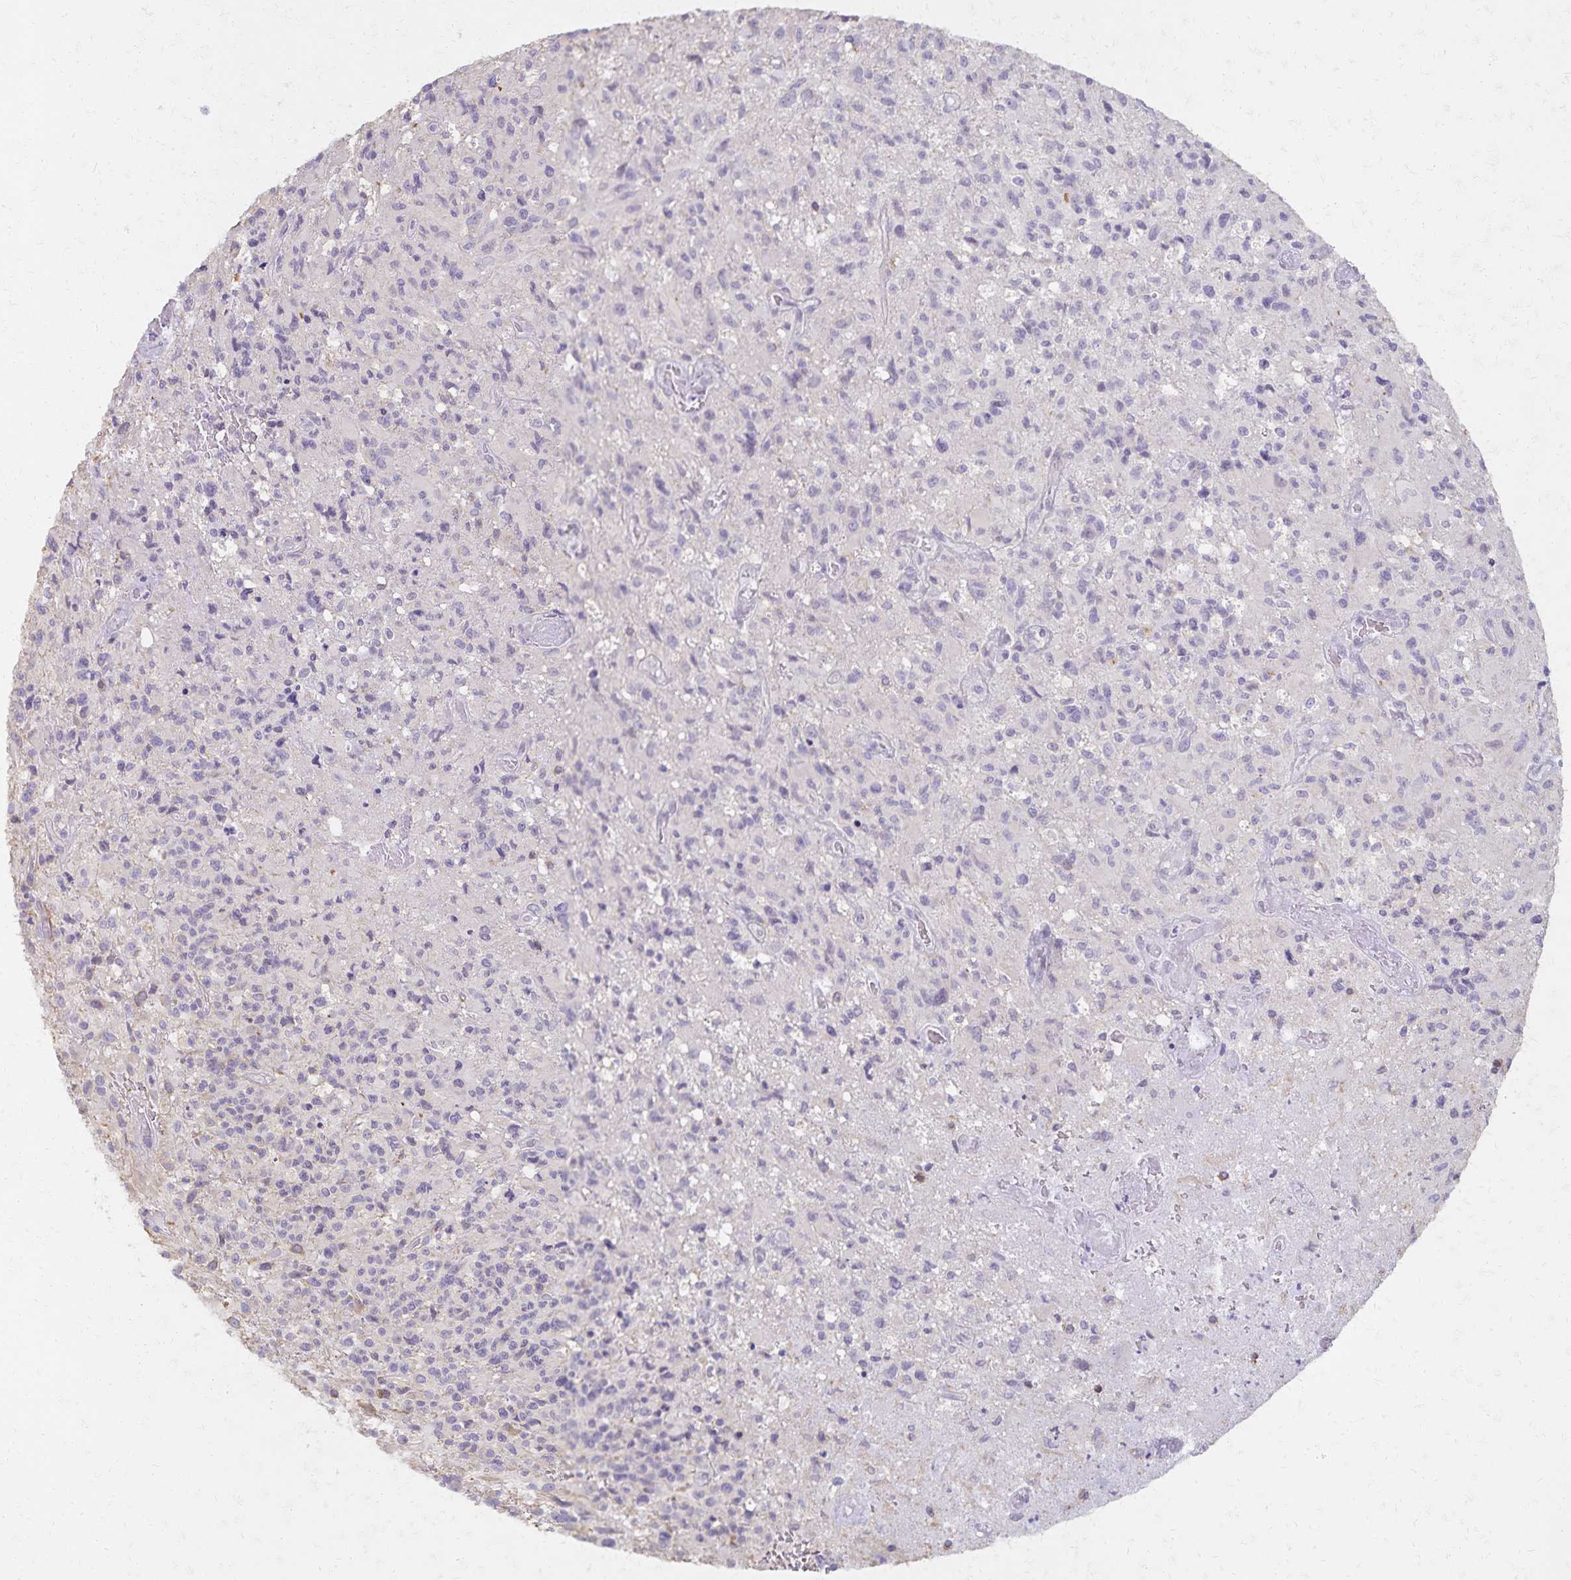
{"staining": {"intensity": "negative", "quantity": "none", "location": "none"}, "tissue": "glioma", "cell_type": "Tumor cells", "image_type": "cancer", "snomed": [{"axis": "morphology", "description": "Glioma, malignant, High grade"}, {"axis": "topography", "description": "Brain"}], "caption": "Protein analysis of high-grade glioma (malignant) exhibits no significant positivity in tumor cells. Brightfield microscopy of immunohistochemistry stained with DAB (3,3'-diaminobenzidine) (brown) and hematoxylin (blue), captured at high magnification.", "gene": "KISS1", "patient": {"sex": "male", "age": 63}}